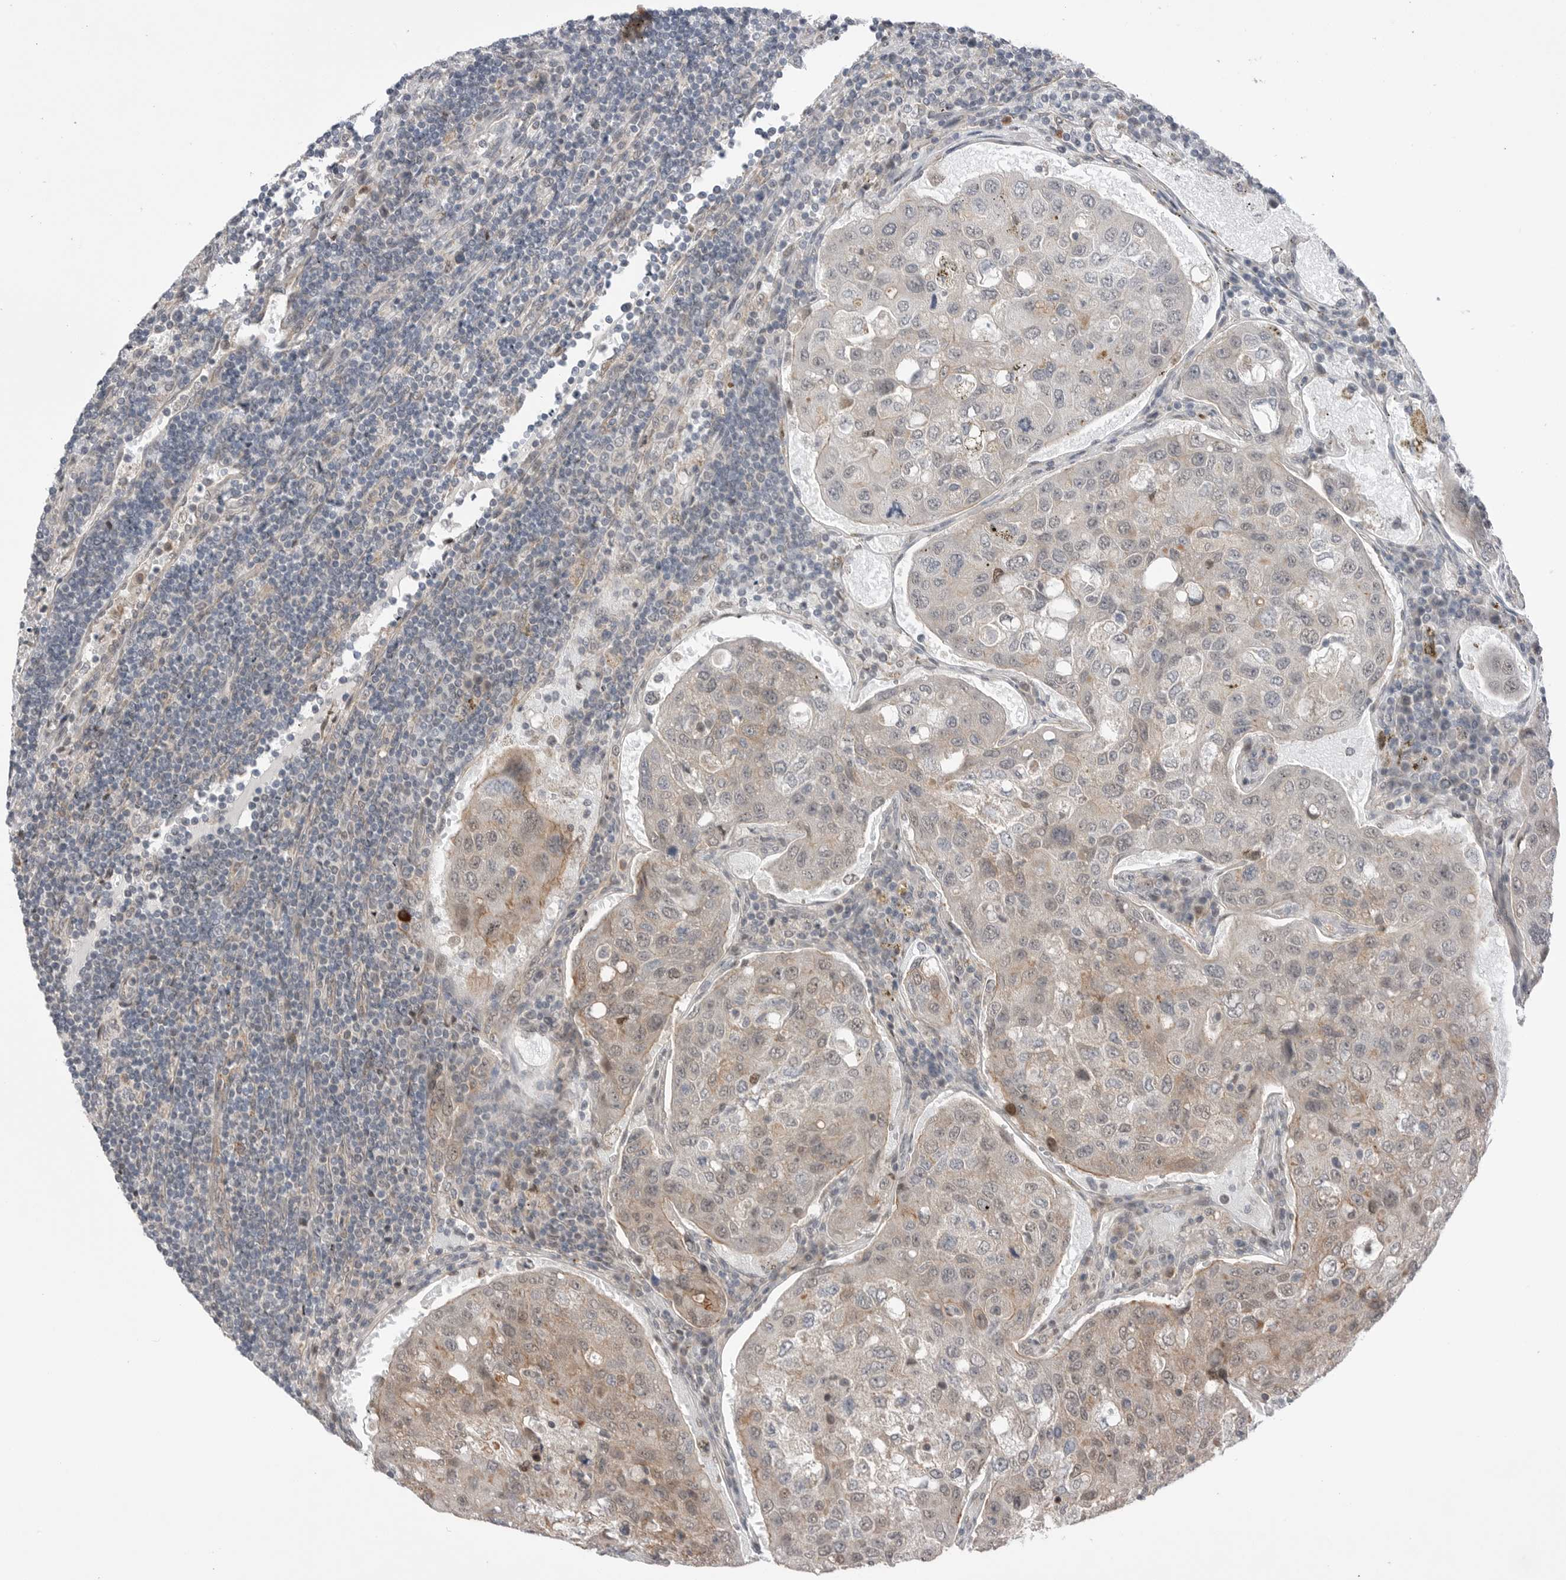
{"staining": {"intensity": "weak", "quantity": ">75%", "location": "cytoplasmic/membranous,nuclear"}, "tissue": "urothelial cancer", "cell_type": "Tumor cells", "image_type": "cancer", "snomed": [{"axis": "morphology", "description": "Urothelial carcinoma, High grade"}, {"axis": "topography", "description": "Lymph node"}, {"axis": "topography", "description": "Urinary bladder"}], "caption": "Immunohistochemistry (IHC) of human urothelial cancer reveals low levels of weak cytoplasmic/membranous and nuclear staining in approximately >75% of tumor cells.", "gene": "NTAQ1", "patient": {"sex": "male", "age": 51}}